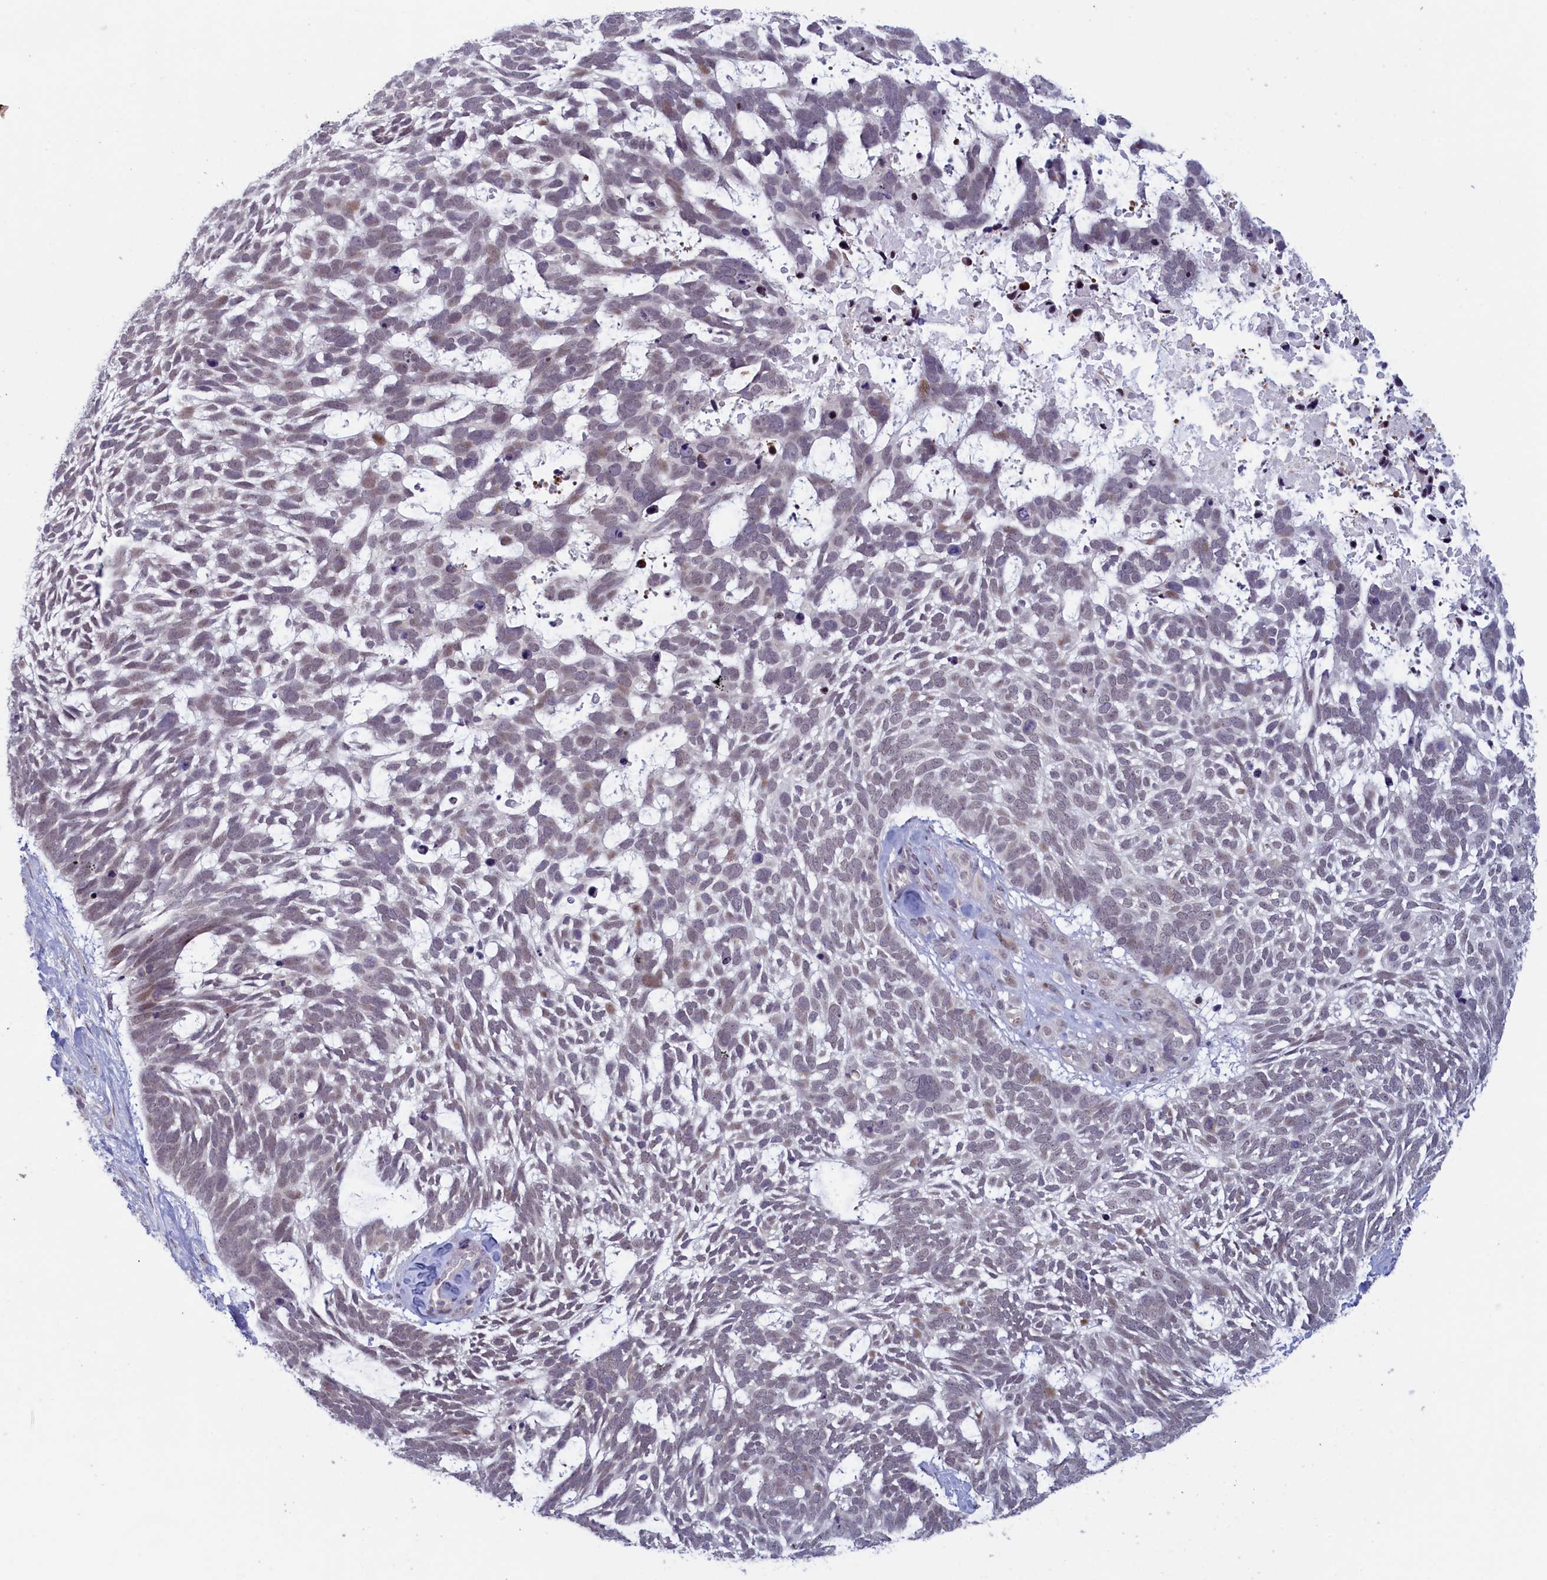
{"staining": {"intensity": "moderate", "quantity": "<25%", "location": "nuclear"}, "tissue": "skin cancer", "cell_type": "Tumor cells", "image_type": "cancer", "snomed": [{"axis": "morphology", "description": "Basal cell carcinoma"}, {"axis": "topography", "description": "Skin"}], "caption": "Protein expression analysis of human basal cell carcinoma (skin) reveals moderate nuclear expression in about <25% of tumor cells.", "gene": "ATF7IP2", "patient": {"sex": "male", "age": 88}}